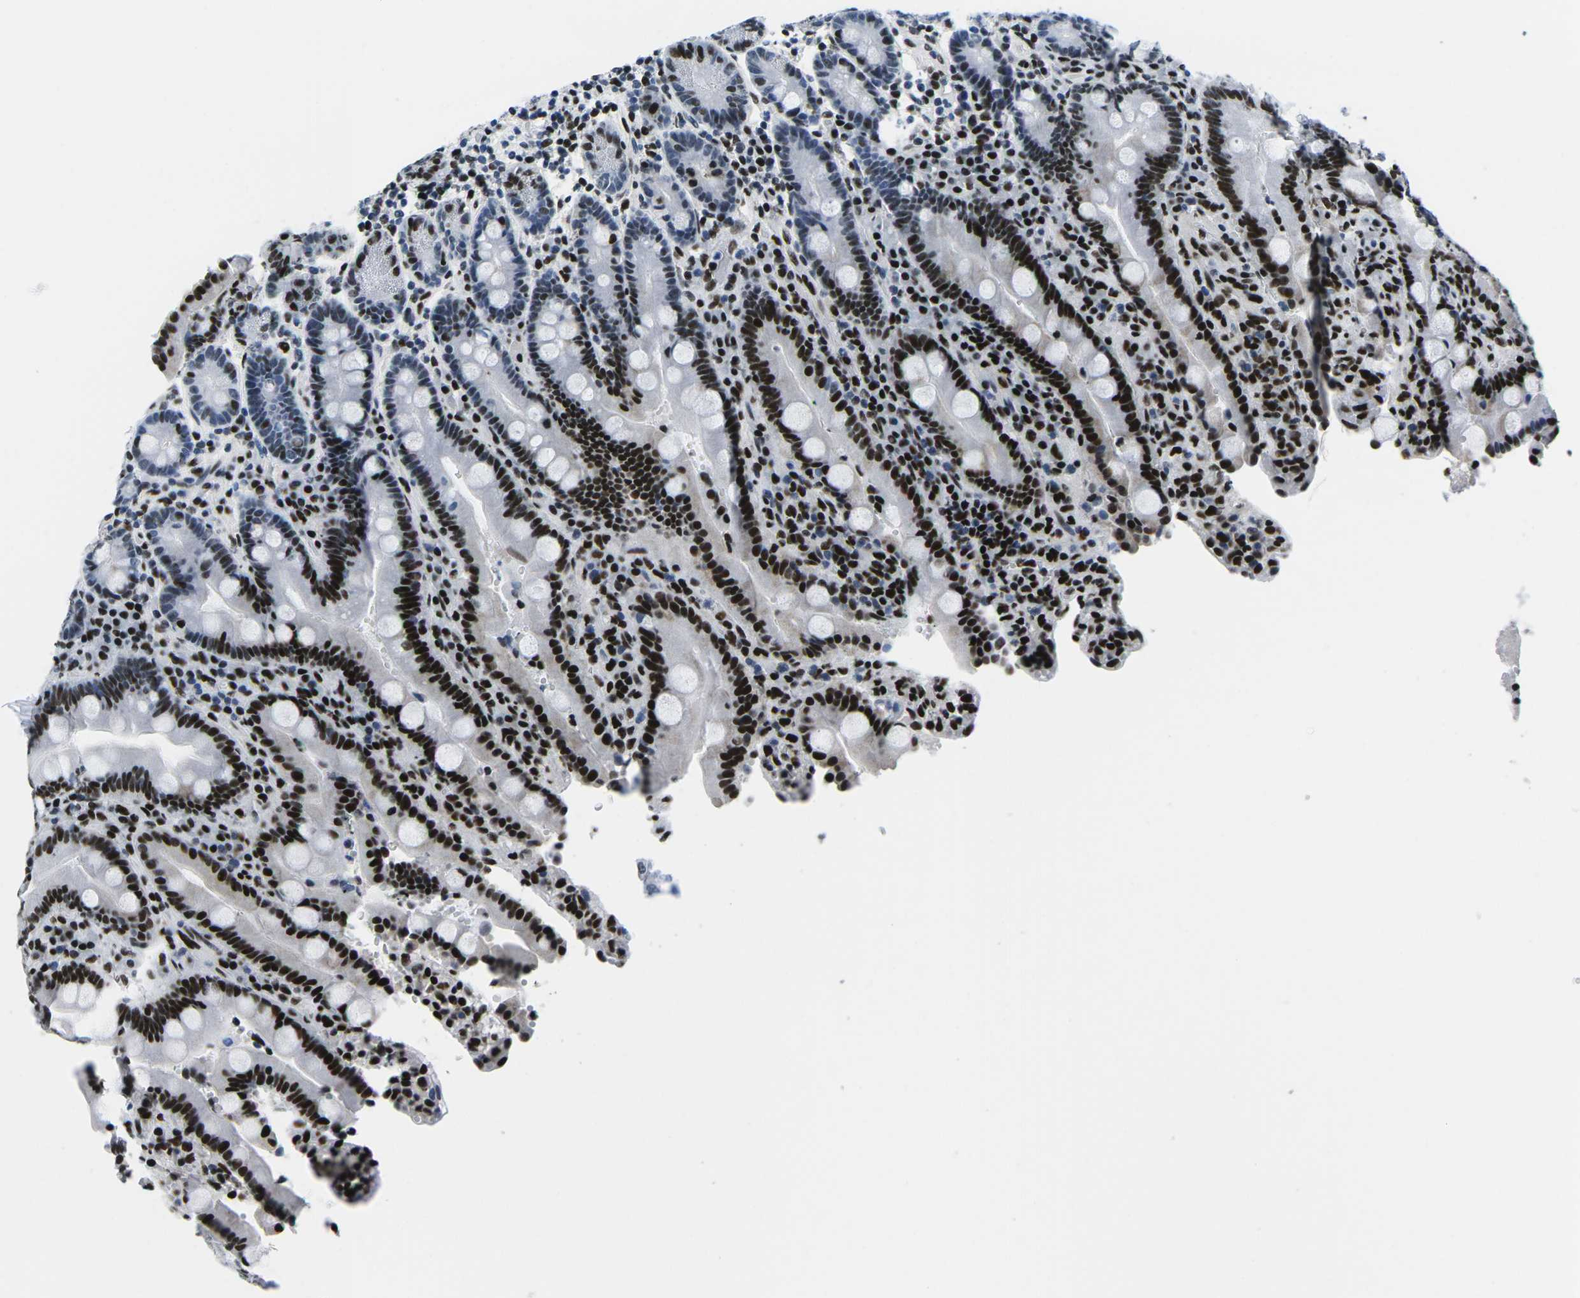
{"staining": {"intensity": "strong", "quantity": "25%-75%", "location": "nuclear"}, "tissue": "duodenum", "cell_type": "Glandular cells", "image_type": "normal", "snomed": [{"axis": "morphology", "description": "Normal tissue, NOS"}, {"axis": "topography", "description": "Small intestine, NOS"}], "caption": "Immunohistochemistry micrograph of unremarkable human duodenum stained for a protein (brown), which shows high levels of strong nuclear positivity in about 25%-75% of glandular cells.", "gene": "ATF1", "patient": {"sex": "female", "age": 71}}